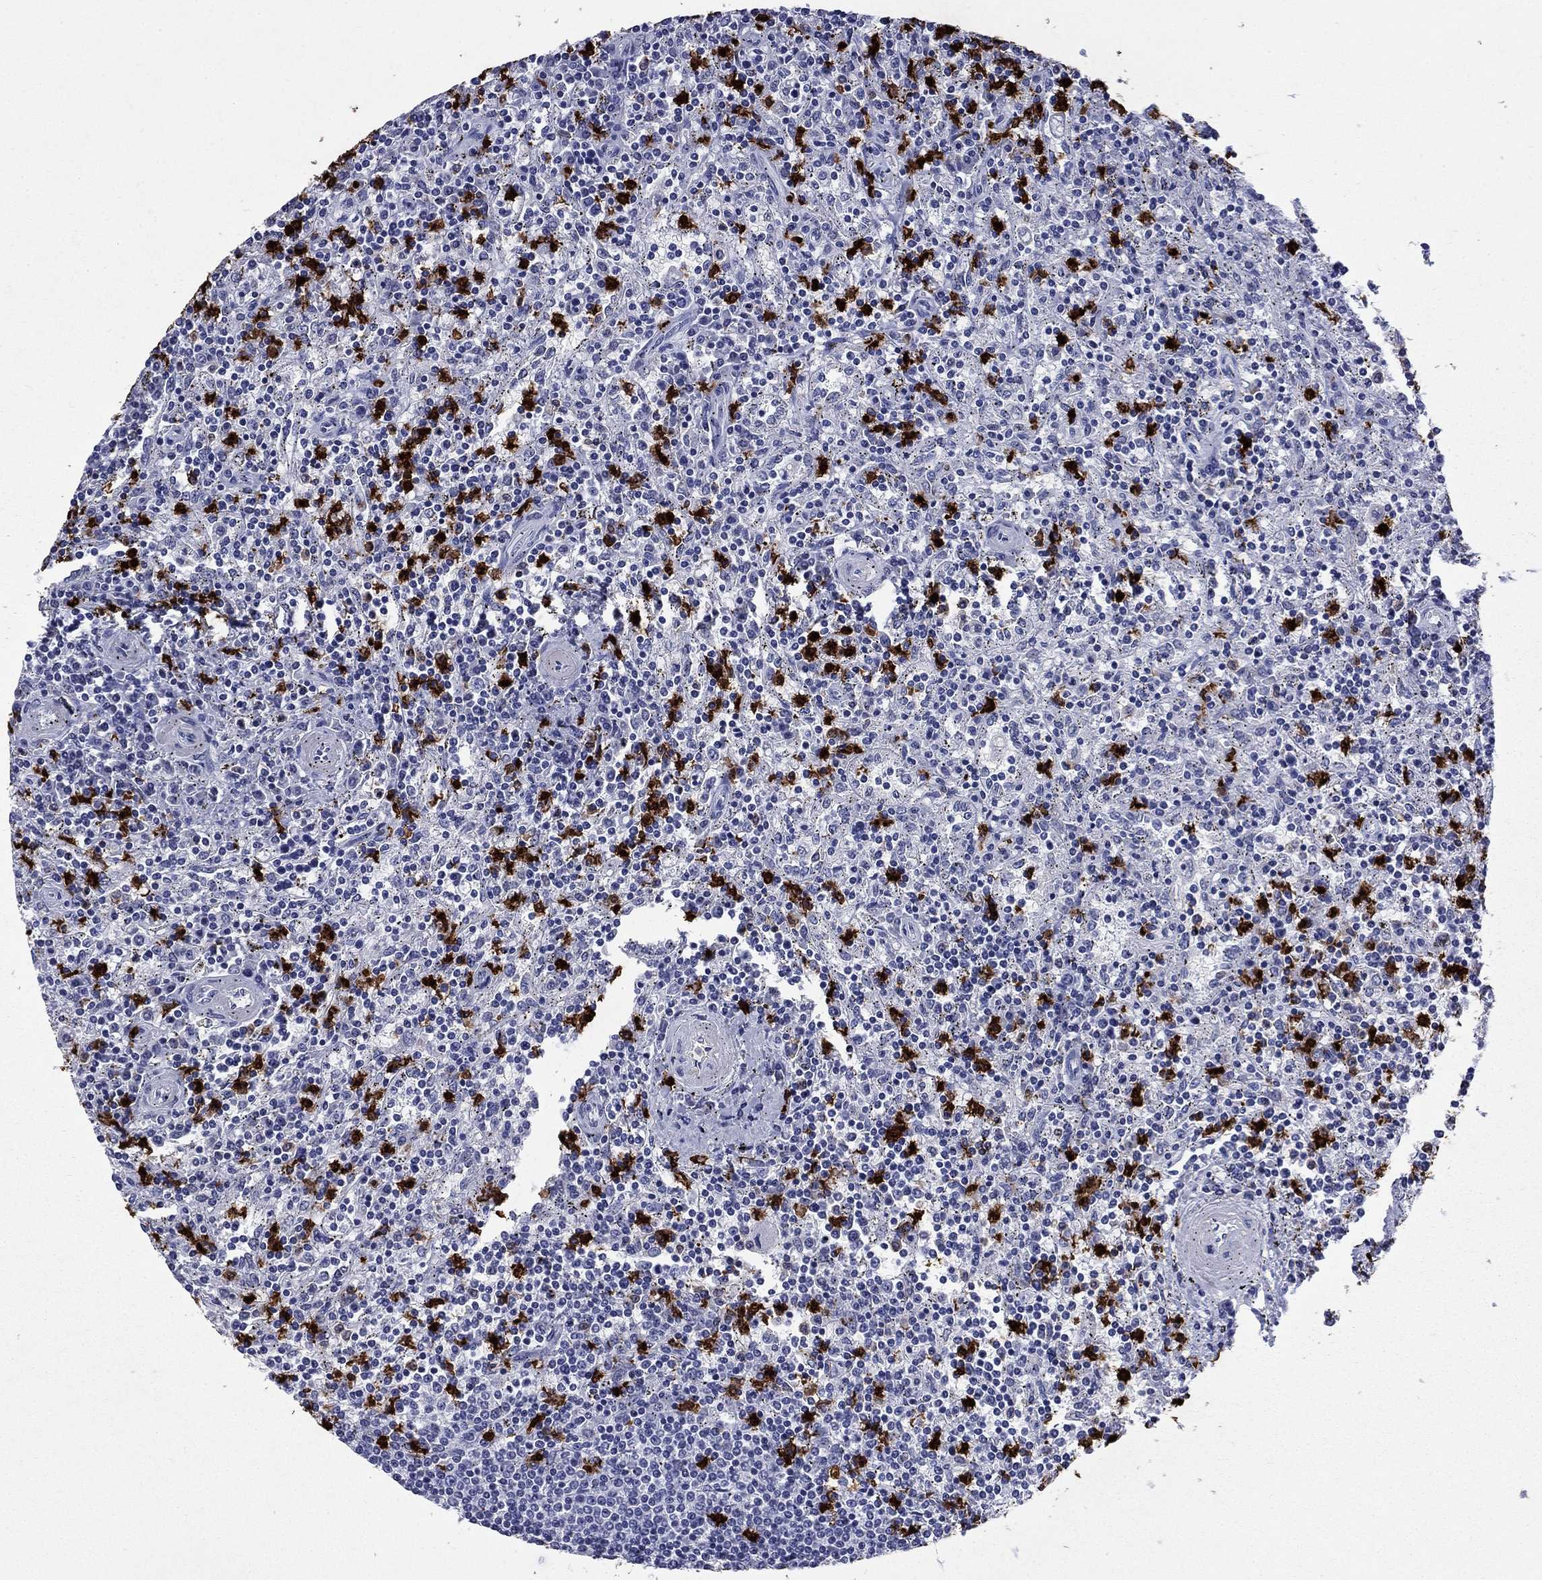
{"staining": {"intensity": "negative", "quantity": "none", "location": "none"}, "tissue": "lymphoma", "cell_type": "Tumor cells", "image_type": "cancer", "snomed": [{"axis": "morphology", "description": "Malignant lymphoma, non-Hodgkin's type, Low grade"}, {"axis": "topography", "description": "Spleen"}], "caption": "Photomicrograph shows no significant protein positivity in tumor cells of low-grade malignant lymphoma, non-Hodgkin's type. (Brightfield microscopy of DAB immunohistochemistry (IHC) at high magnification).", "gene": "TRIM29", "patient": {"sex": "male", "age": 62}}